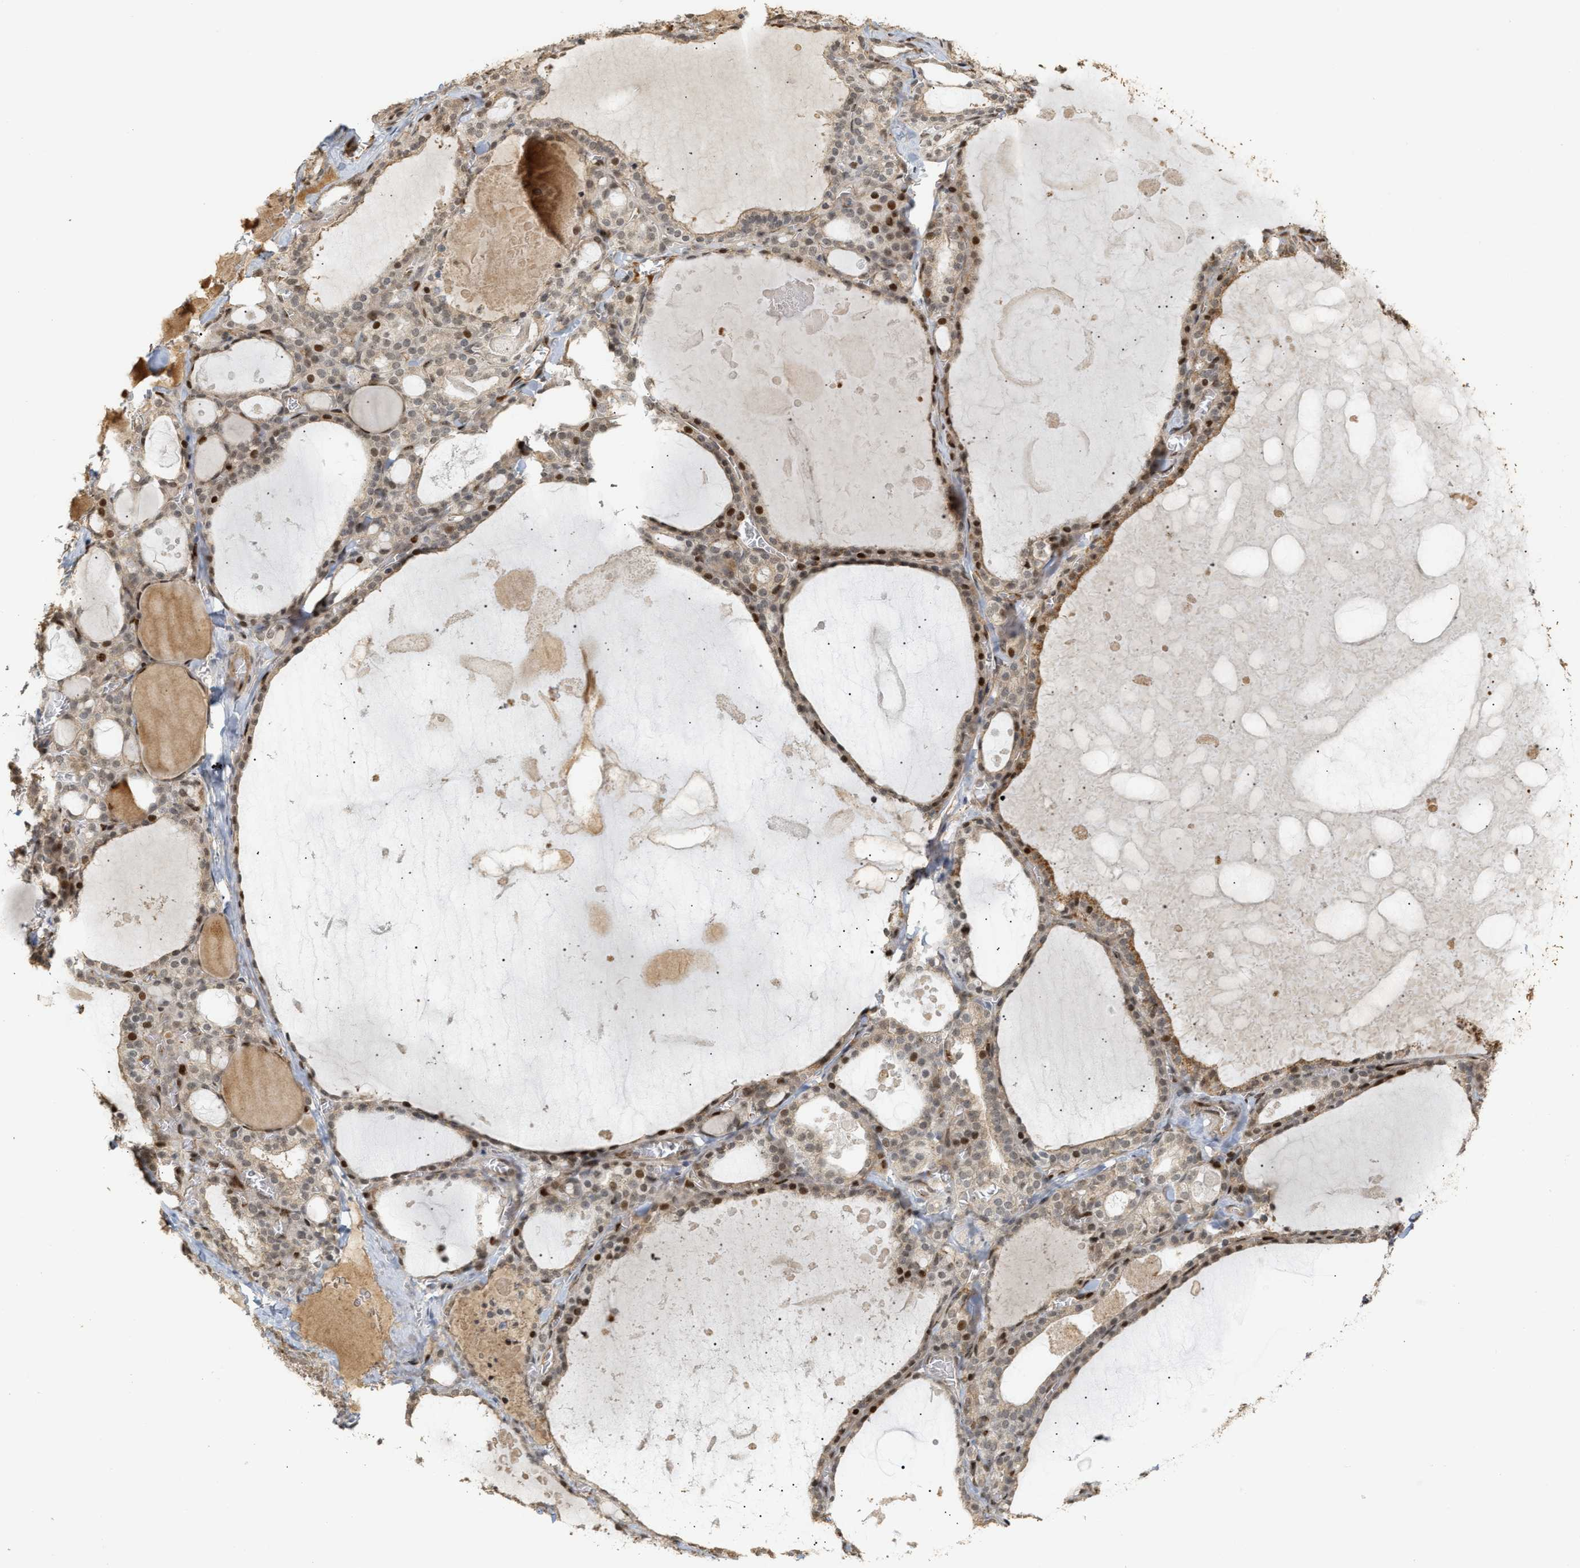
{"staining": {"intensity": "strong", "quantity": "<25%", "location": "cytoplasmic/membranous,nuclear"}, "tissue": "thyroid gland", "cell_type": "Glandular cells", "image_type": "normal", "snomed": [{"axis": "morphology", "description": "Normal tissue, NOS"}, {"axis": "topography", "description": "Thyroid gland"}], "caption": "This photomicrograph exhibits immunohistochemistry staining of benign thyroid gland, with medium strong cytoplasmic/membranous,nuclear expression in about <25% of glandular cells.", "gene": "ZFAND5", "patient": {"sex": "male", "age": 56}}